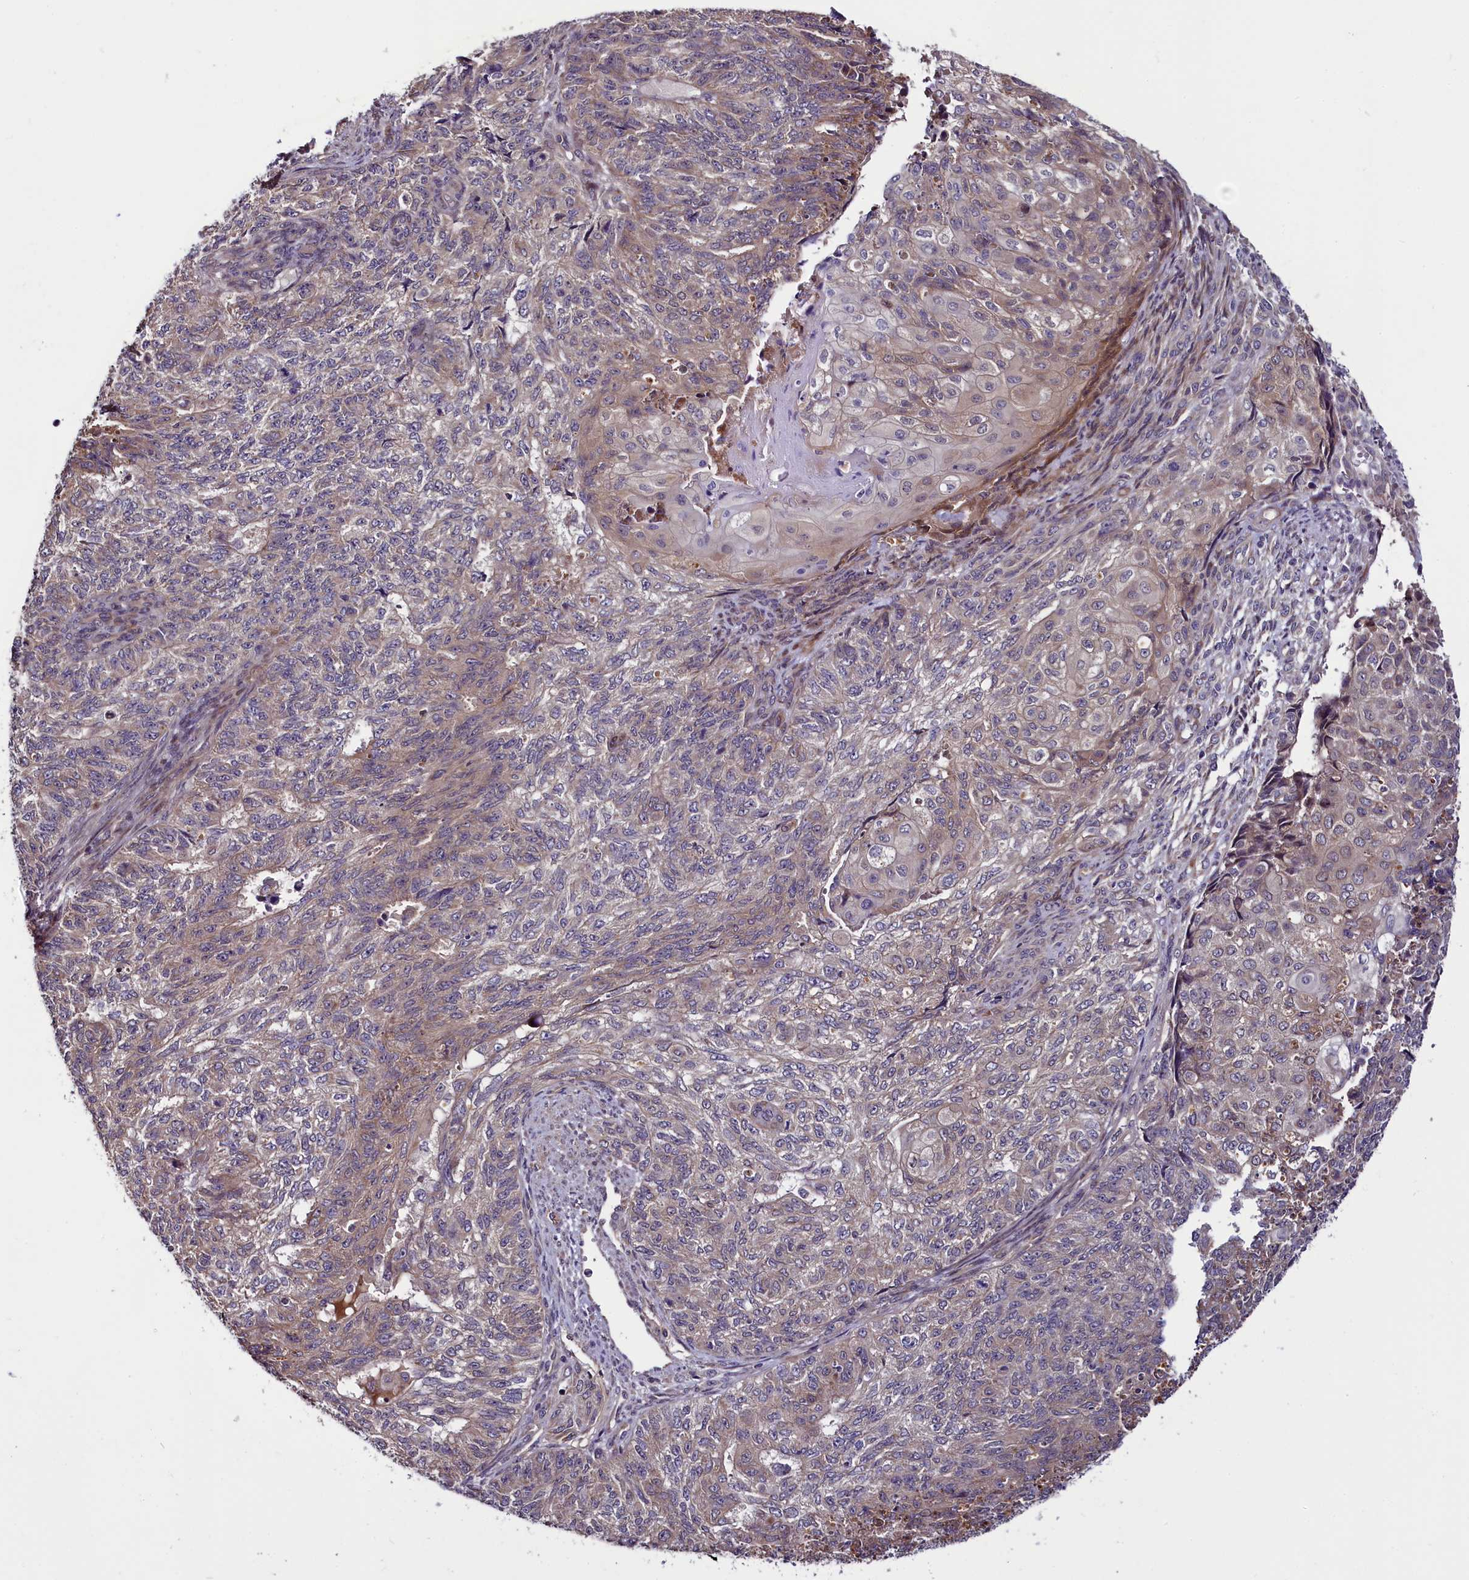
{"staining": {"intensity": "weak", "quantity": "25%-75%", "location": "cytoplasmic/membranous"}, "tissue": "endometrial cancer", "cell_type": "Tumor cells", "image_type": "cancer", "snomed": [{"axis": "morphology", "description": "Adenocarcinoma, NOS"}, {"axis": "topography", "description": "Endometrium"}], "caption": "Tumor cells exhibit low levels of weak cytoplasmic/membranous staining in approximately 25%-75% of cells in endometrial cancer.", "gene": "RPUSD2", "patient": {"sex": "female", "age": 32}}